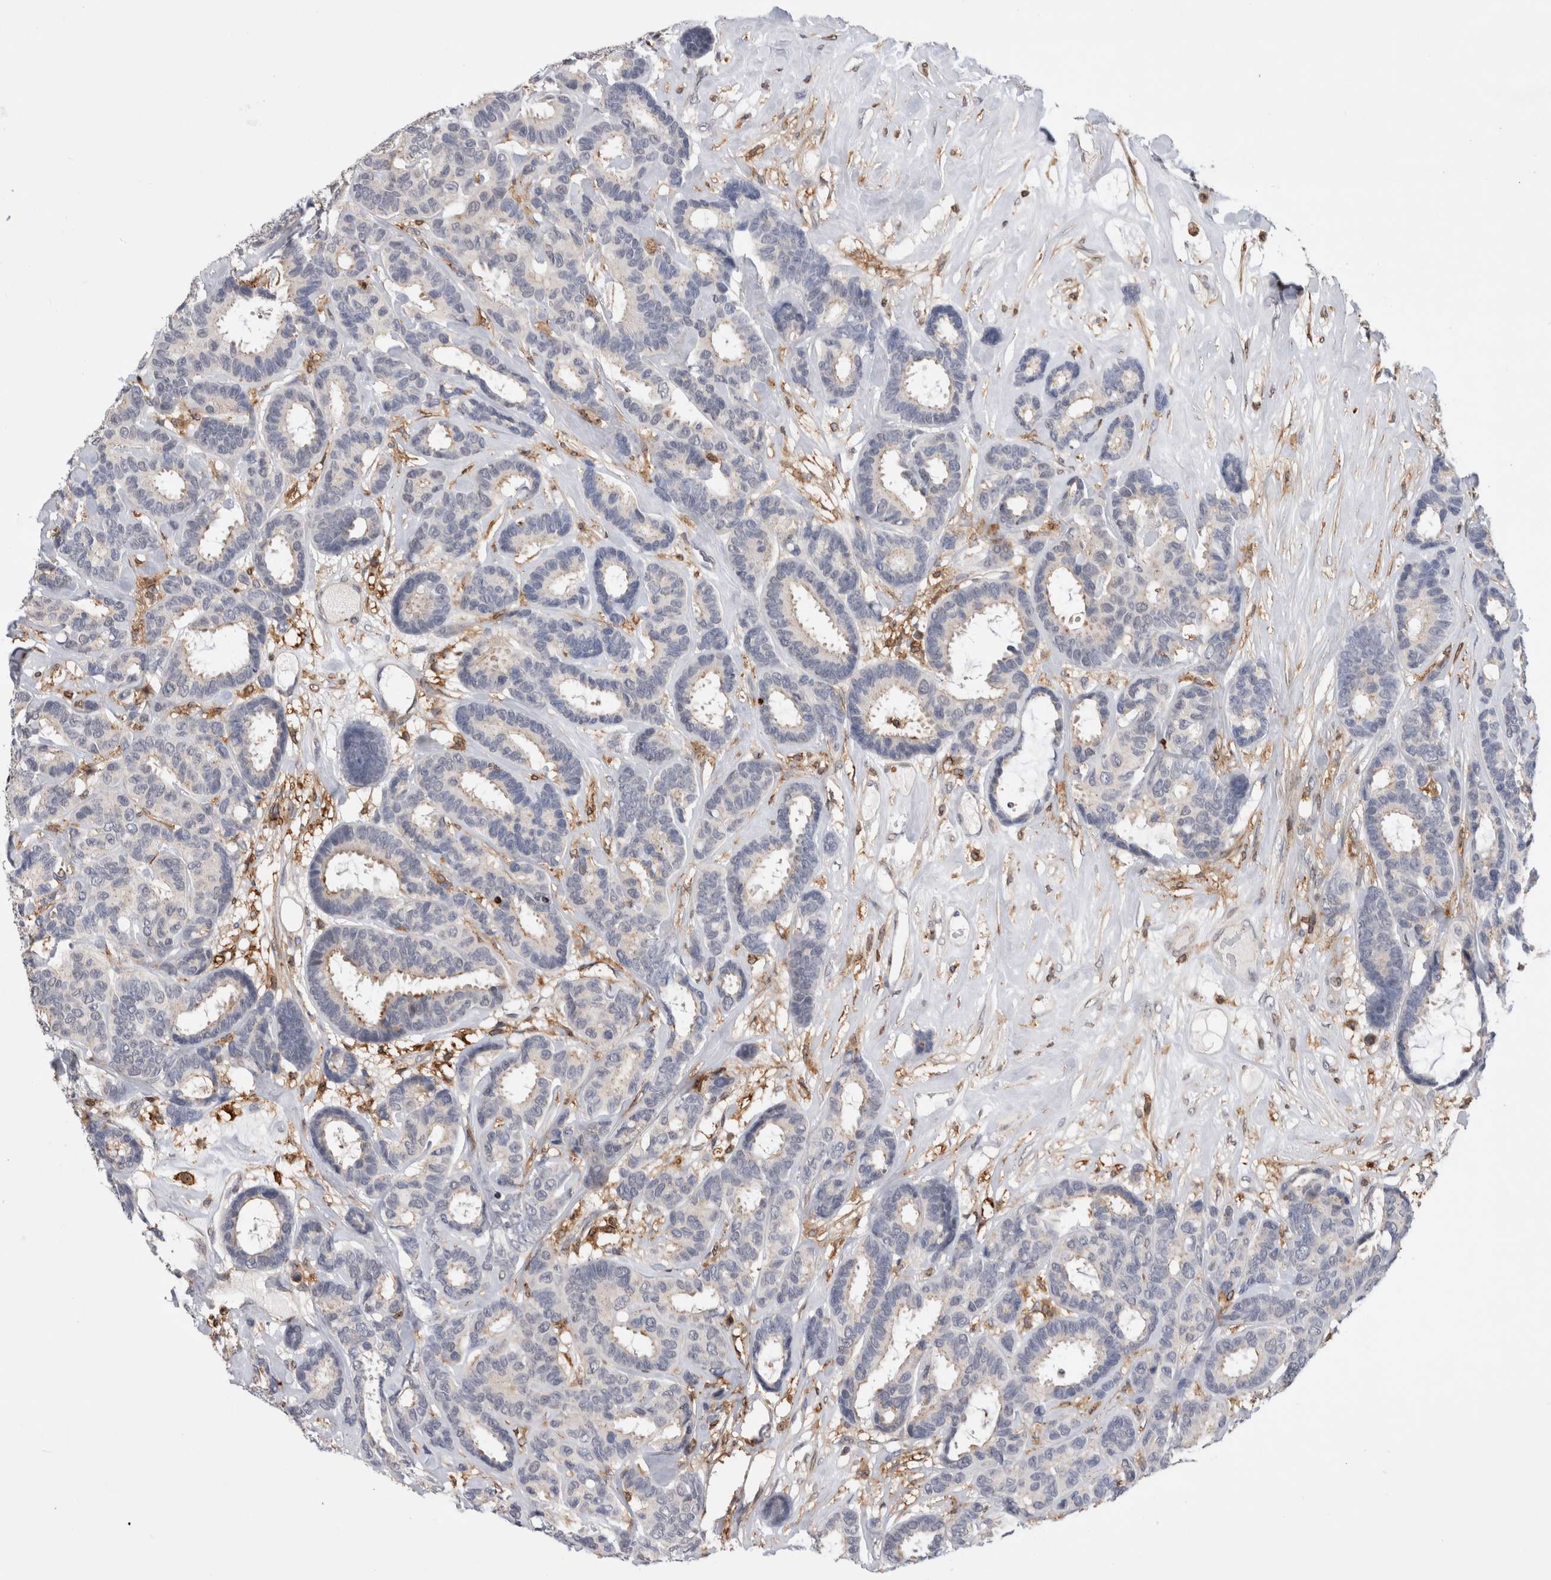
{"staining": {"intensity": "negative", "quantity": "none", "location": "none"}, "tissue": "breast cancer", "cell_type": "Tumor cells", "image_type": "cancer", "snomed": [{"axis": "morphology", "description": "Duct carcinoma"}, {"axis": "topography", "description": "Breast"}], "caption": "Tumor cells are negative for brown protein staining in breast cancer.", "gene": "CCDC88B", "patient": {"sex": "female", "age": 87}}